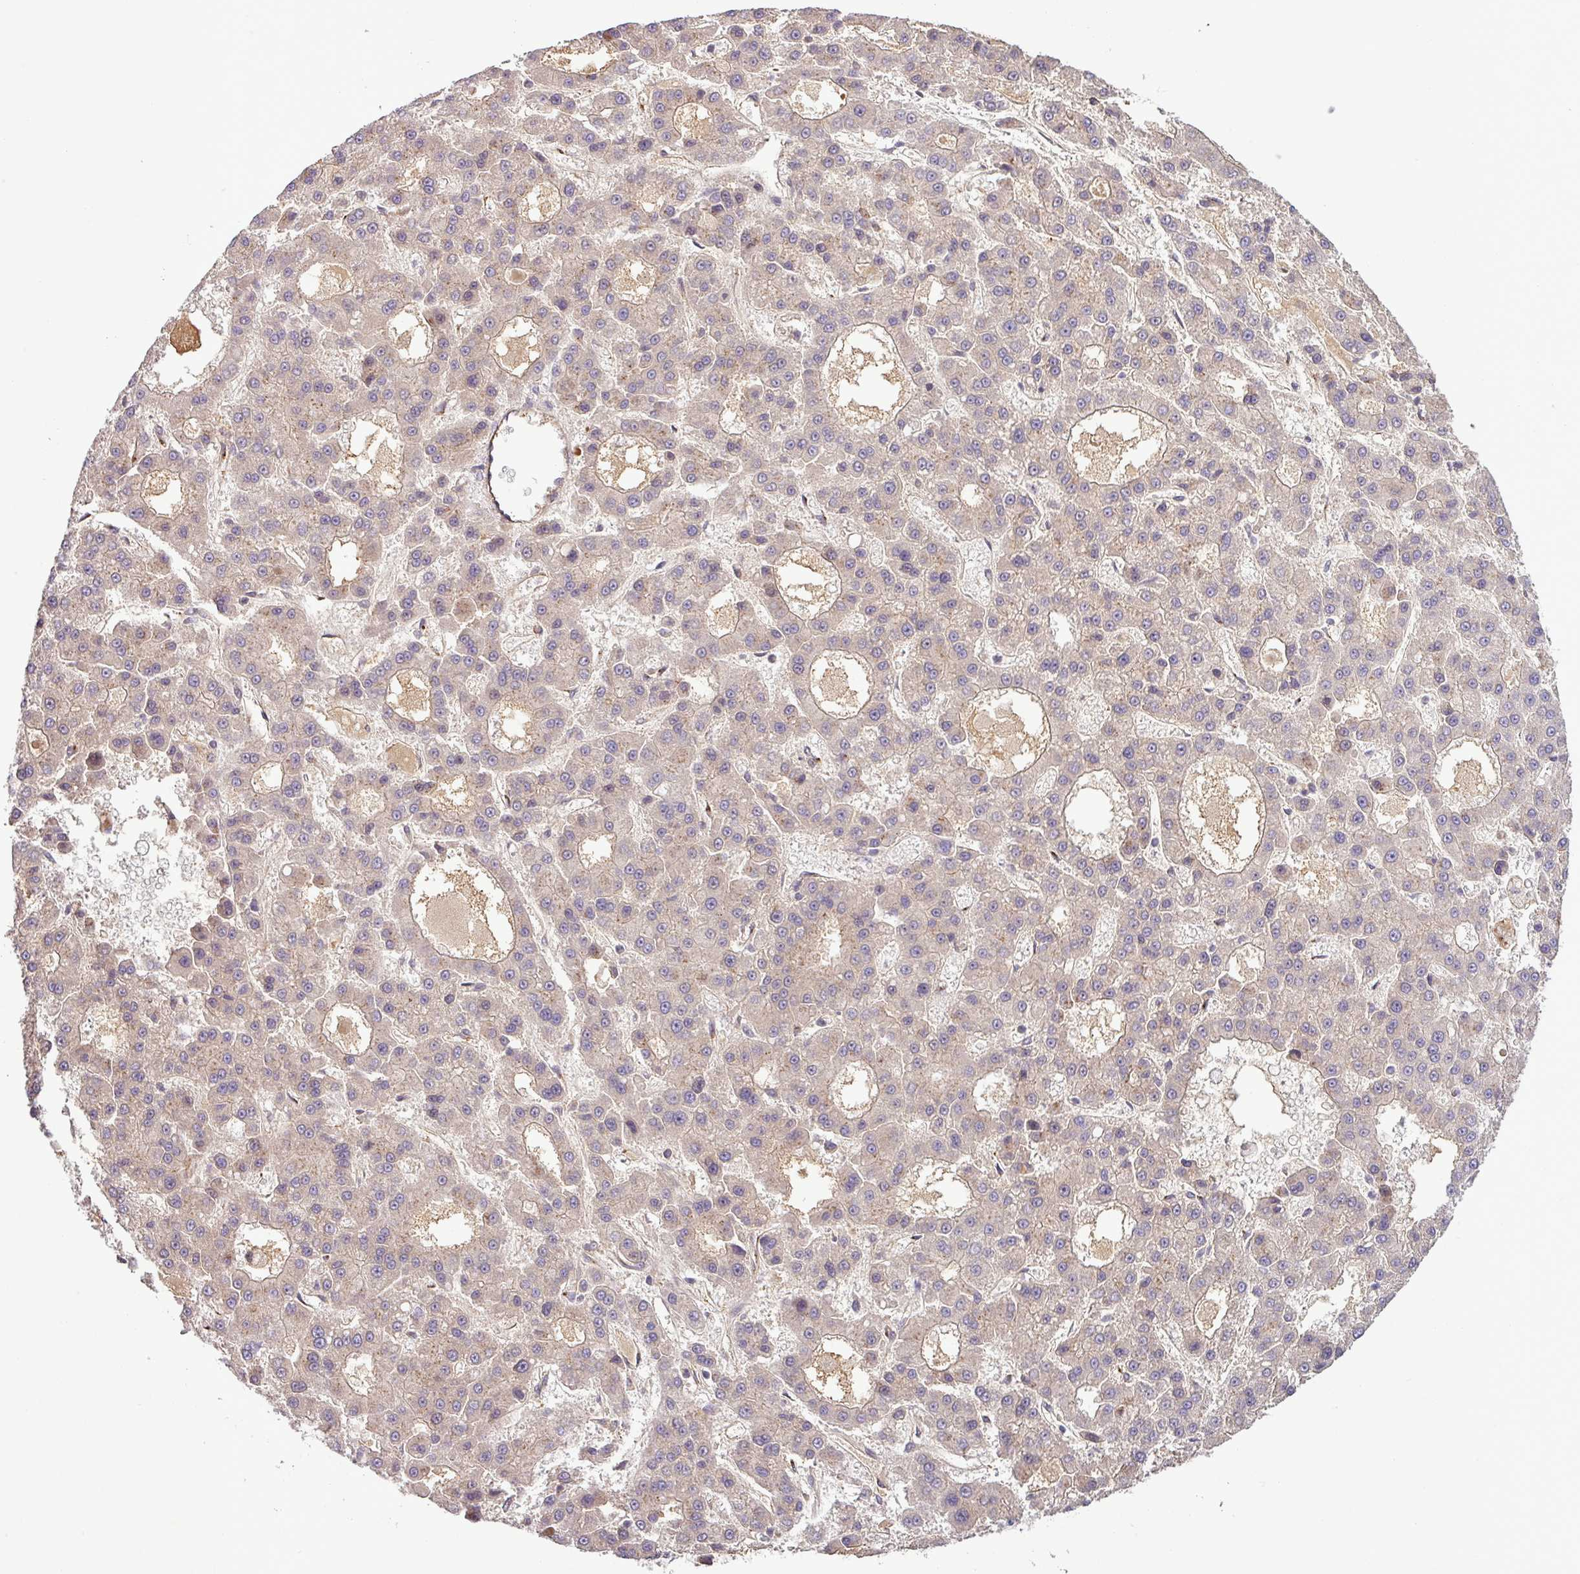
{"staining": {"intensity": "weak", "quantity": "<25%", "location": "cytoplasmic/membranous"}, "tissue": "liver cancer", "cell_type": "Tumor cells", "image_type": "cancer", "snomed": [{"axis": "morphology", "description": "Carcinoma, Hepatocellular, NOS"}, {"axis": "topography", "description": "Liver"}], "caption": "Micrograph shows no protein expression in tumor cells of liver cancer tissue. (DAB IHC with hematoxylin counter stain).", "gene": "PCDH1", "patient": {"sex": "male", "age": 70}}